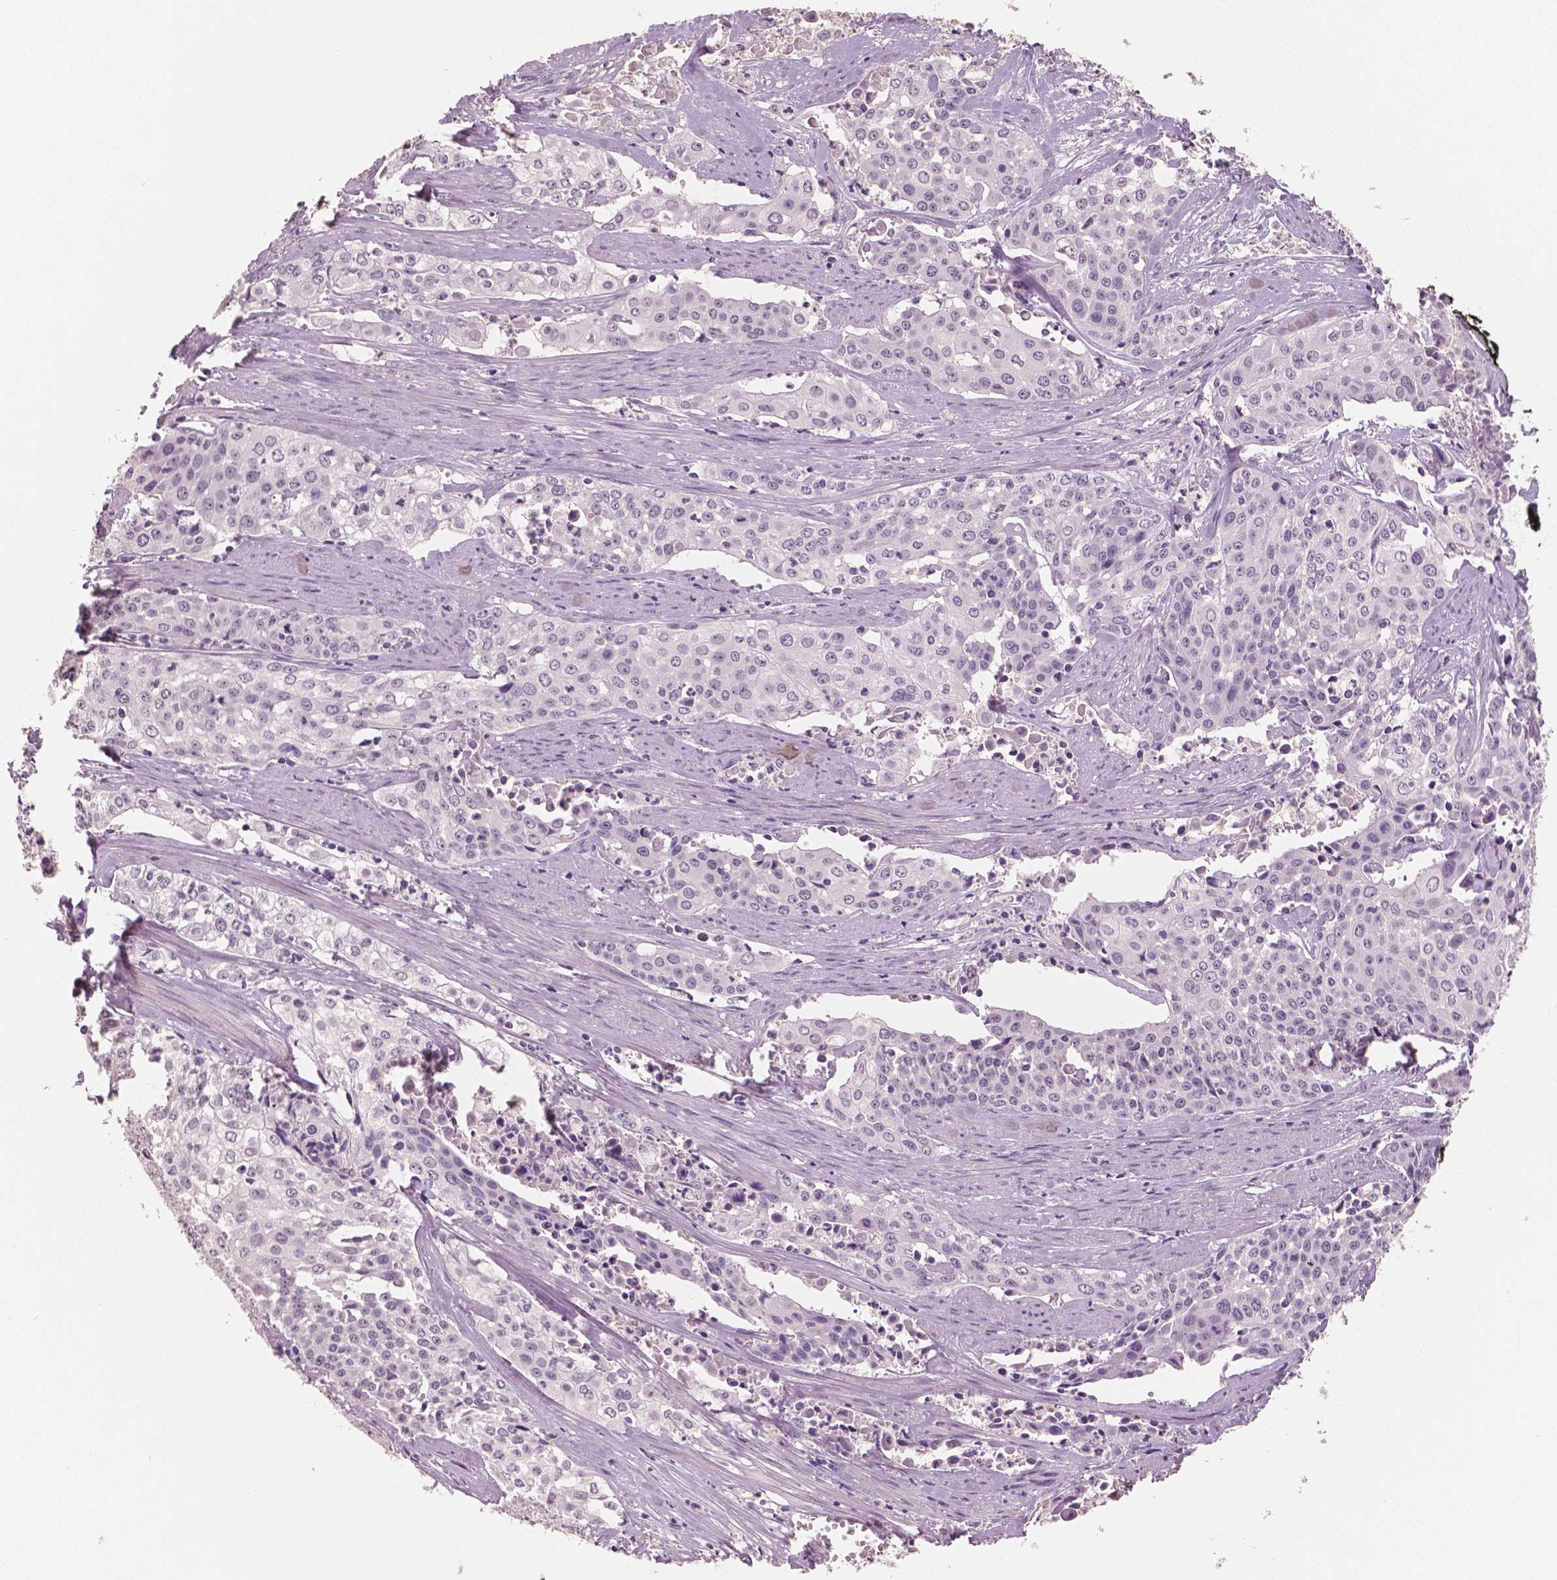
{"staining": {"intensity": "negative", "quantity": "none", "location": "none"}, "tissue": "cervical cancer", "cell_type": "Tumor cells", "image_type": "cancer", "snomed": [{"axis": "morphology", "description": "Squamous cell carcinoma, NOS"}, {"axis": "topography", "description": "Cervix"}], "caption": "There is no significant expression in tumor cells of squamous cell carcinoma (cervical).", "gene": "NECAB2", "patient": {"sex": "female", "age": 39}}